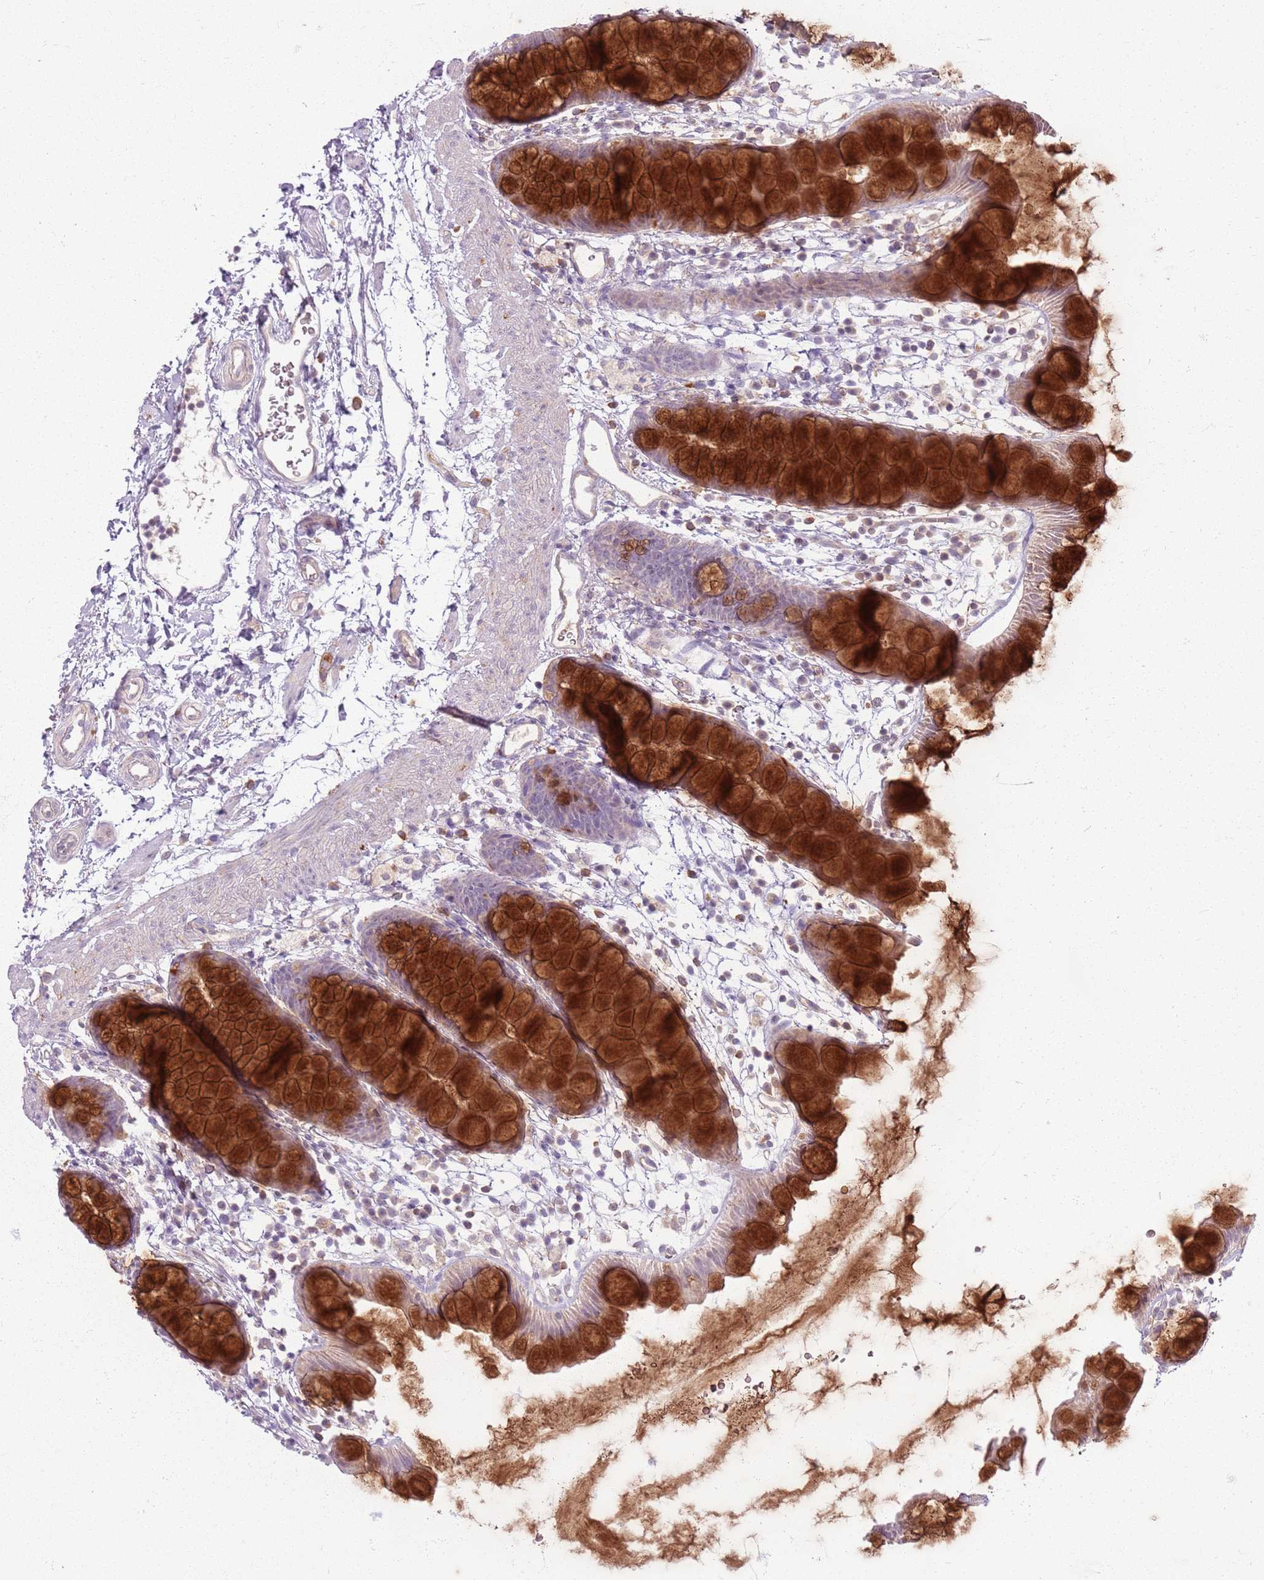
{"staining": {"intensity": "strong", "quantity": "25%-75%", "location": "cytoplasmic/membranous"}, "tissue": "rectum", "cell_type": "Glandular cells", "image_type": "normal", "snomed": [{"axis": "morphology", "description": "Normal tissue, NOS"}, {"axis": "topography", "description": "Rectum"}], "caption": "Approximately 25%-75% of glandular cells in benign rectum display strong cytoplasmic/membranous protein staining as visualized by brown immunohistochemical staining.", "gene": "ZDHHC2", "patient": {"sex": "female", "age": 65}}